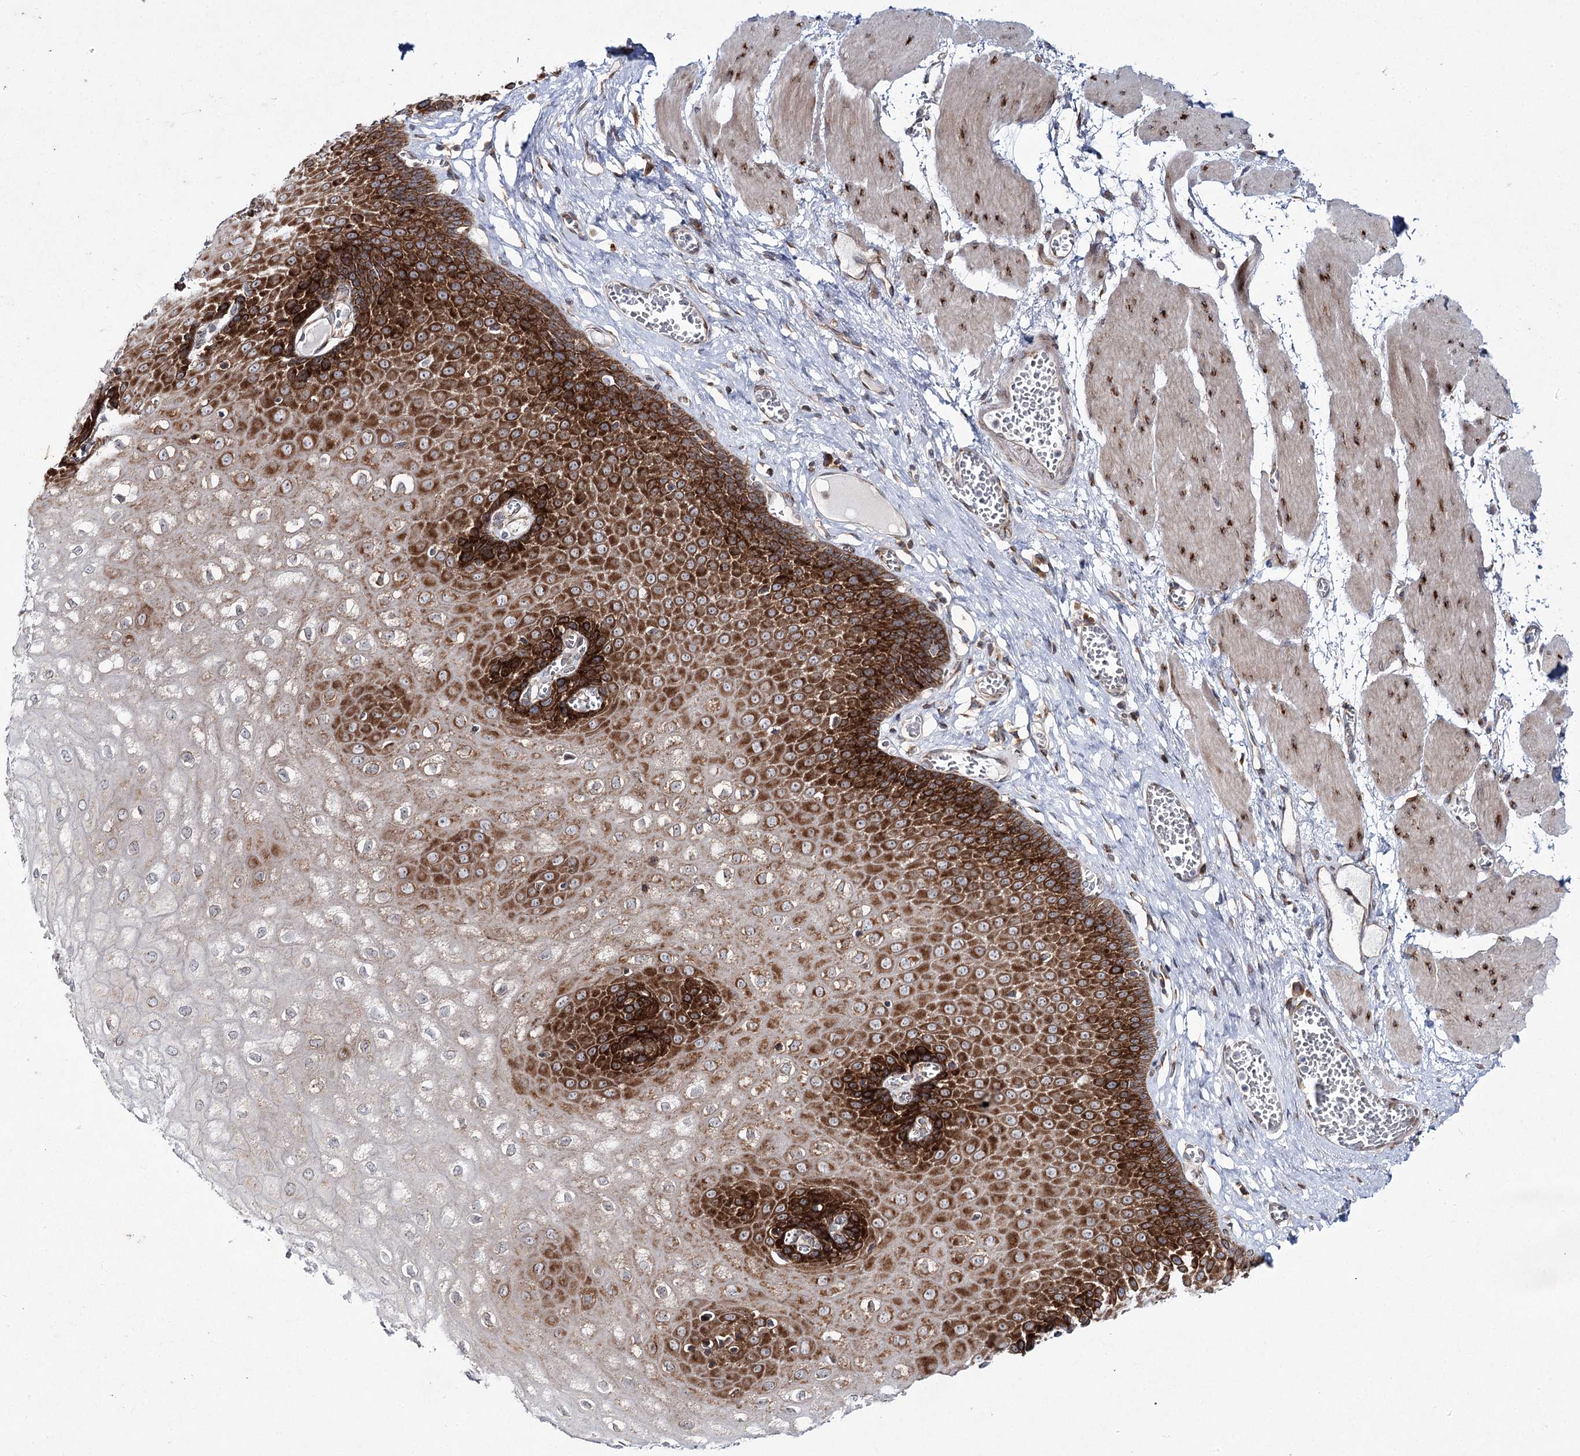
{"staining": {"intensity": "strong", "quantity": ">75%", "location": "cytoplasmic/membranous"}, "tissue": "esophagus", "cell_type": "Squamous epithelial cells", "image_type": "normal", "snomed": [{"axis": "morphology", "description": "Normal tissue, NOS"}, {"axis": "topography", "description": "Esophagus"}], "caption": "Esophagus stained with a brown dye displays strong cytoplasmic/membranous positive positivity in approximately >75% of squamous epithelial cells.", "gene": "VWA2", "patient": {"sex": "male", "age": 60}}